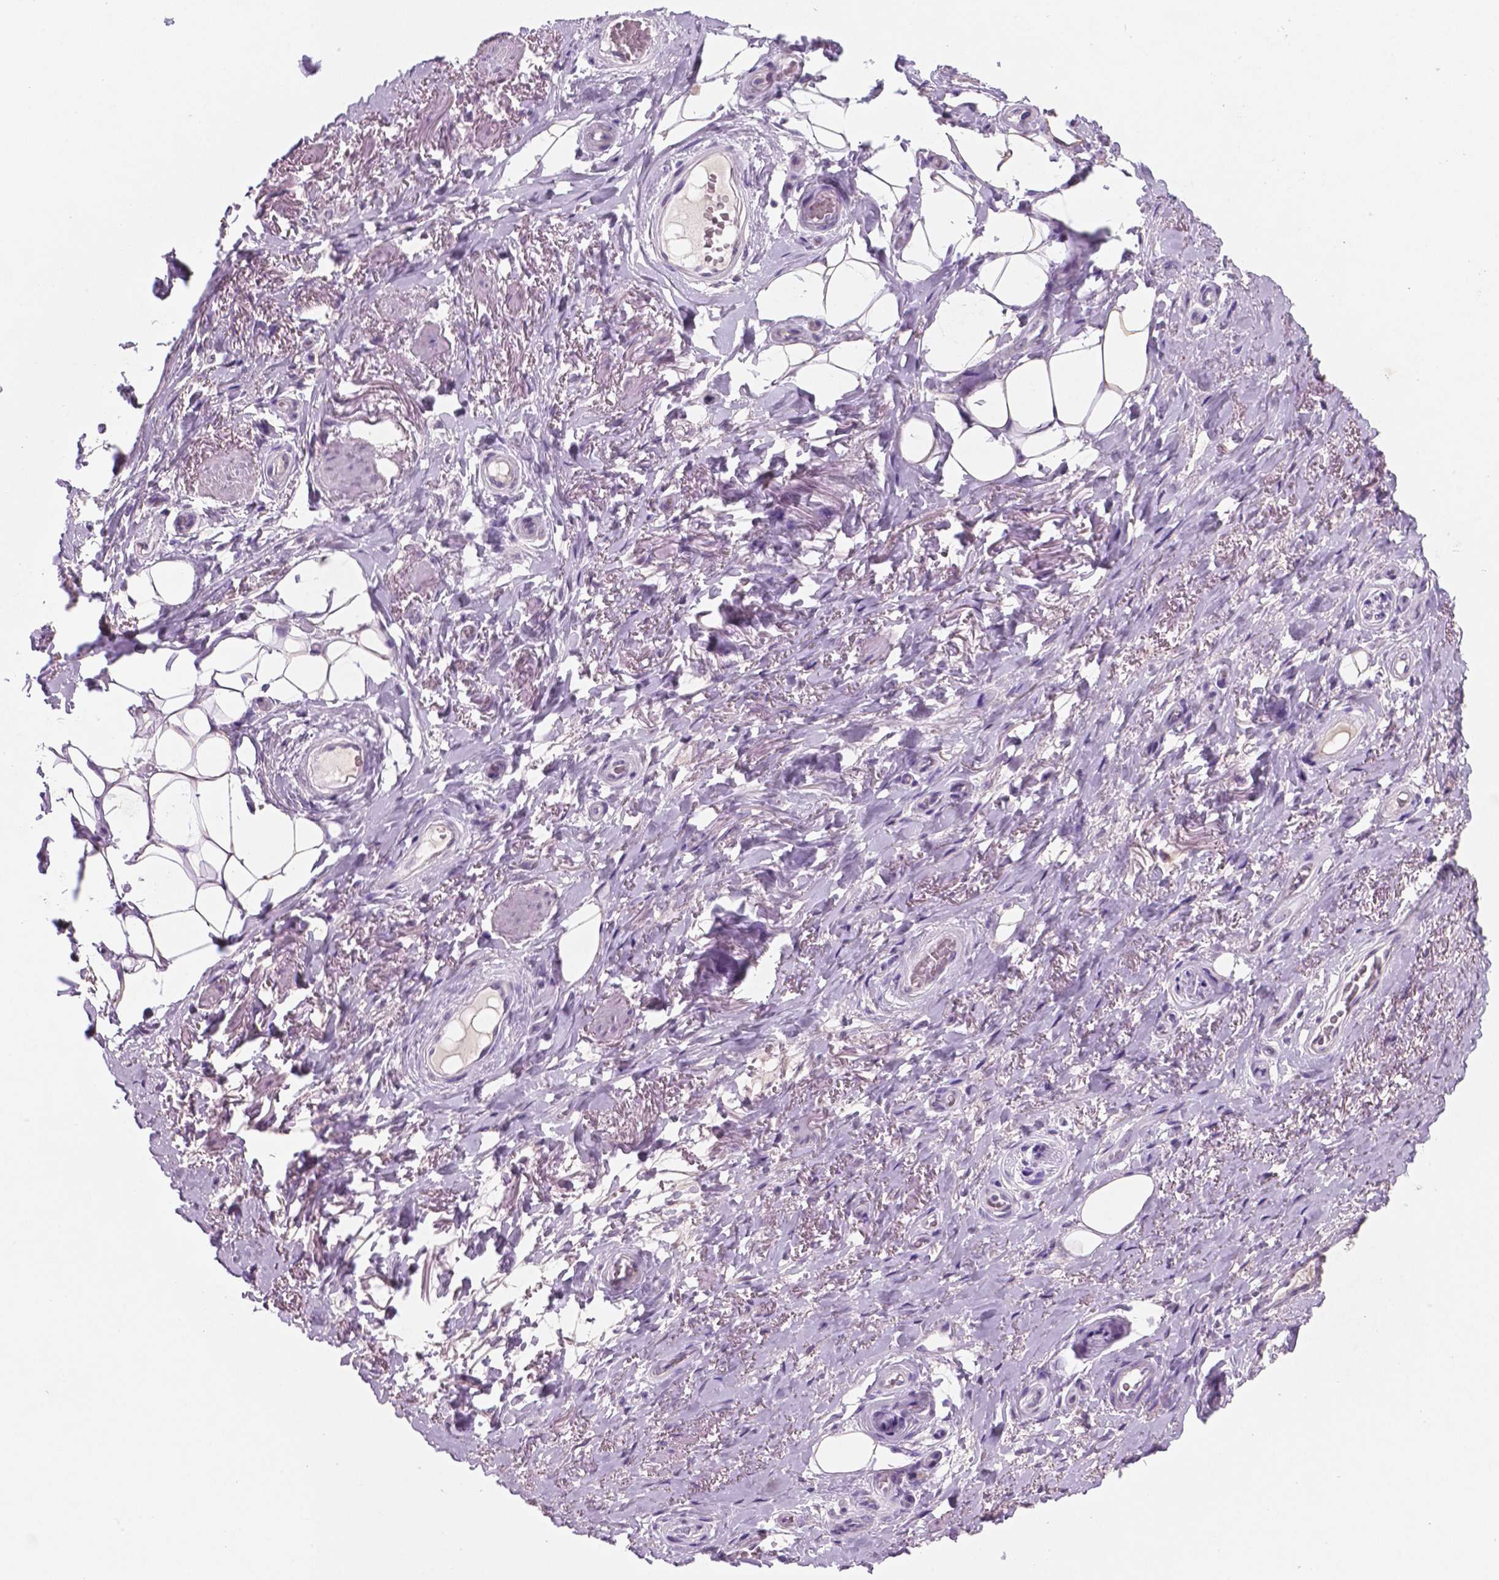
{"staining": {"intensity": "negative", "quantity": "none", "location": "none"}, "tissue": "adipose tissue", "cell_type": "Adipocytes", "image_type": "normal", "snomed": [{"axis": "morphology", "description": "Normal tissue, NOS"}, {"axis": "topography", "description": "Anal"}, {"axis": "topography", "description": "Peripheral nerve tissue"}], "caption": "Adipocytes show no significant expression in unremarkable adipose tissue. (DAB IHC, high magnification).", "gene": "C18orf21", "patient": {"sex": "male", "age": 53}}